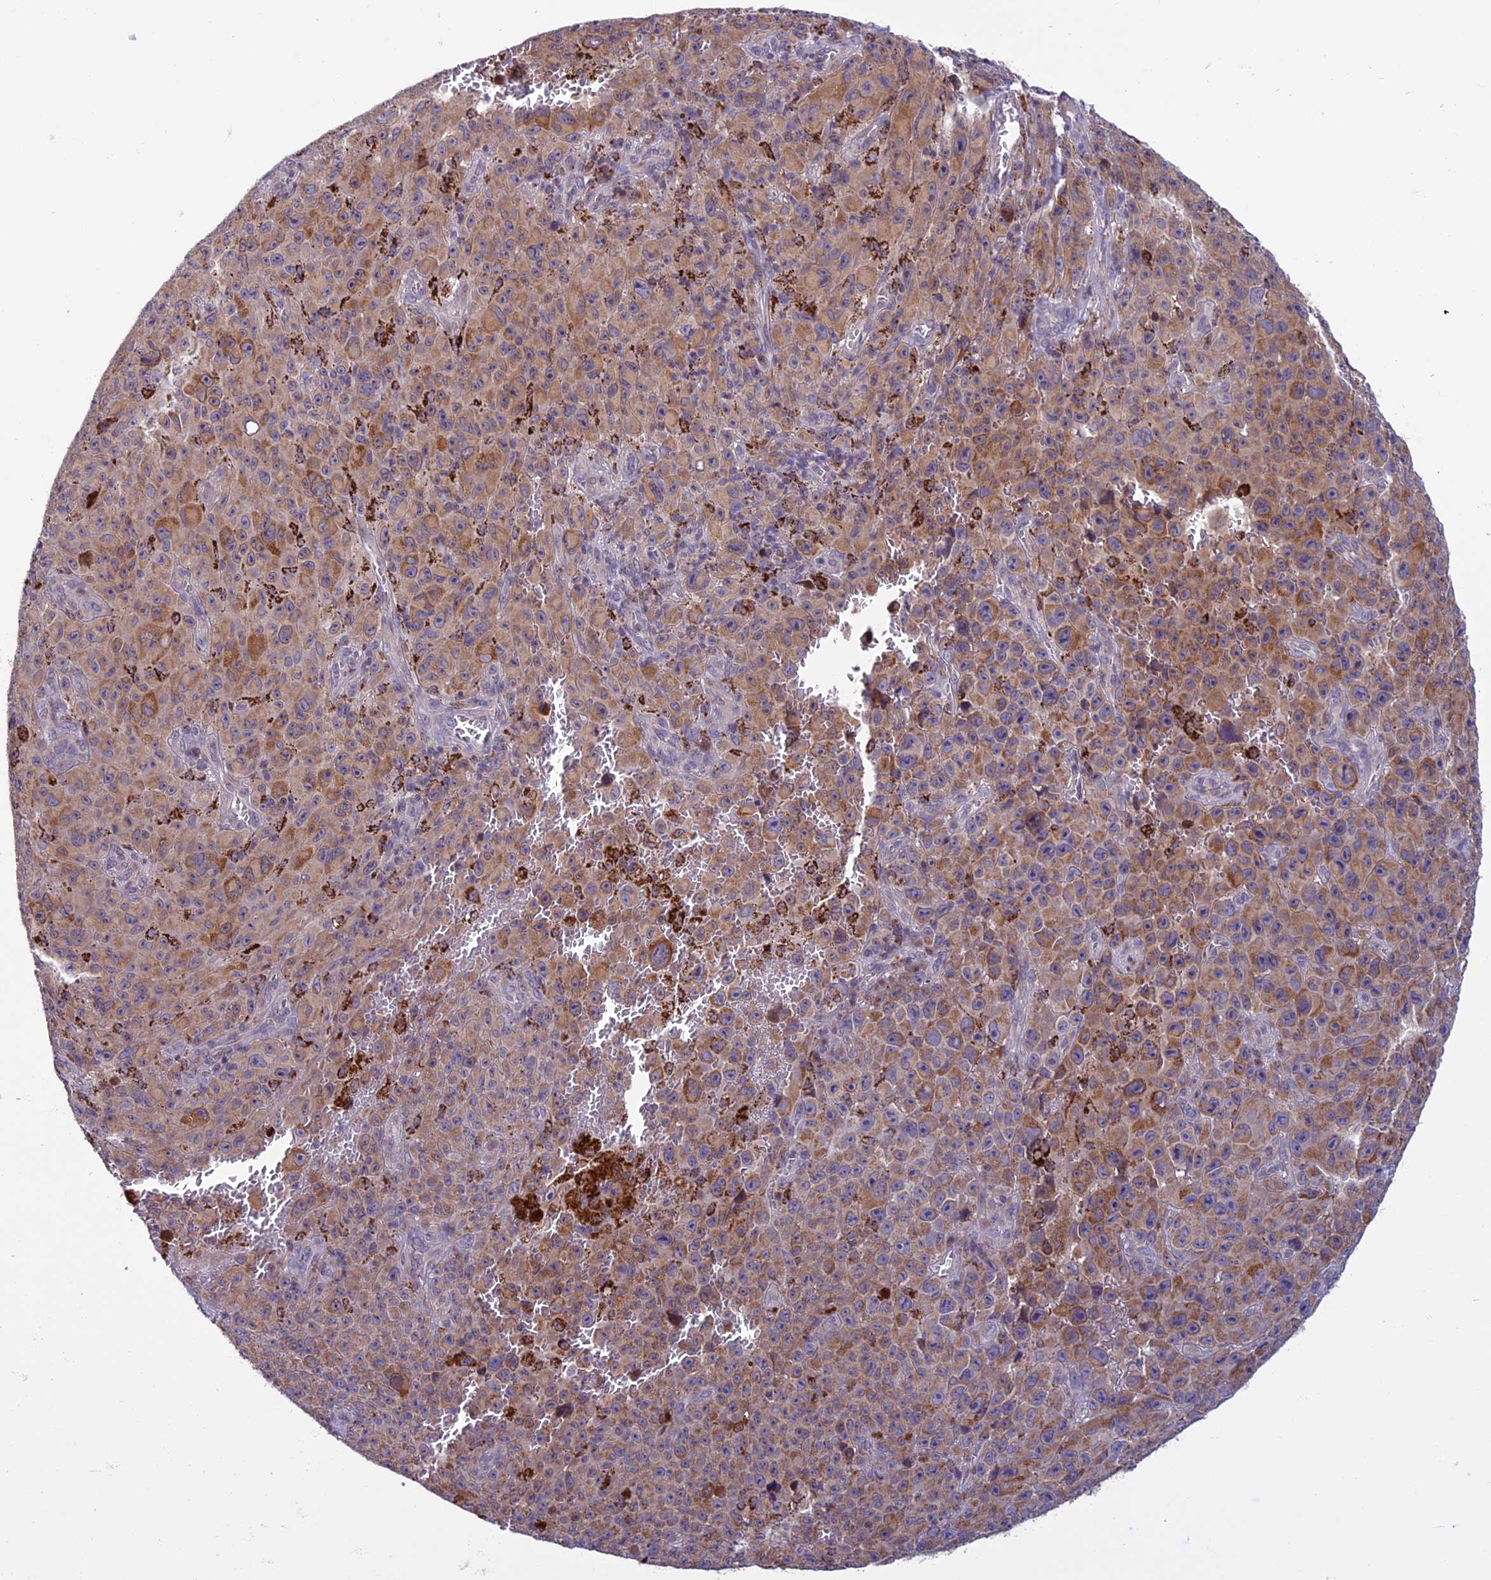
{"staining": {"intensity": "moderate", "quantity": ">75%", "location": "cytoplasmic/membranous"}, "tissue": "melanoma", "cell_type": "Tumor cells", "image_type": "cancer", "snomed": [{"axis": "morphology", "description": "Malignant melanoma, NOS"}, {"axis": "topography", "description": "Skin"}], "caption": "There is medium levels of moderate cytoplasmic/membranous staining in tumor cells of melanoma, as demonstrated by immunohistochemical staining (brown color).", "gene": "MIEF2", "patient": {"sex": "female", "age": 82}}